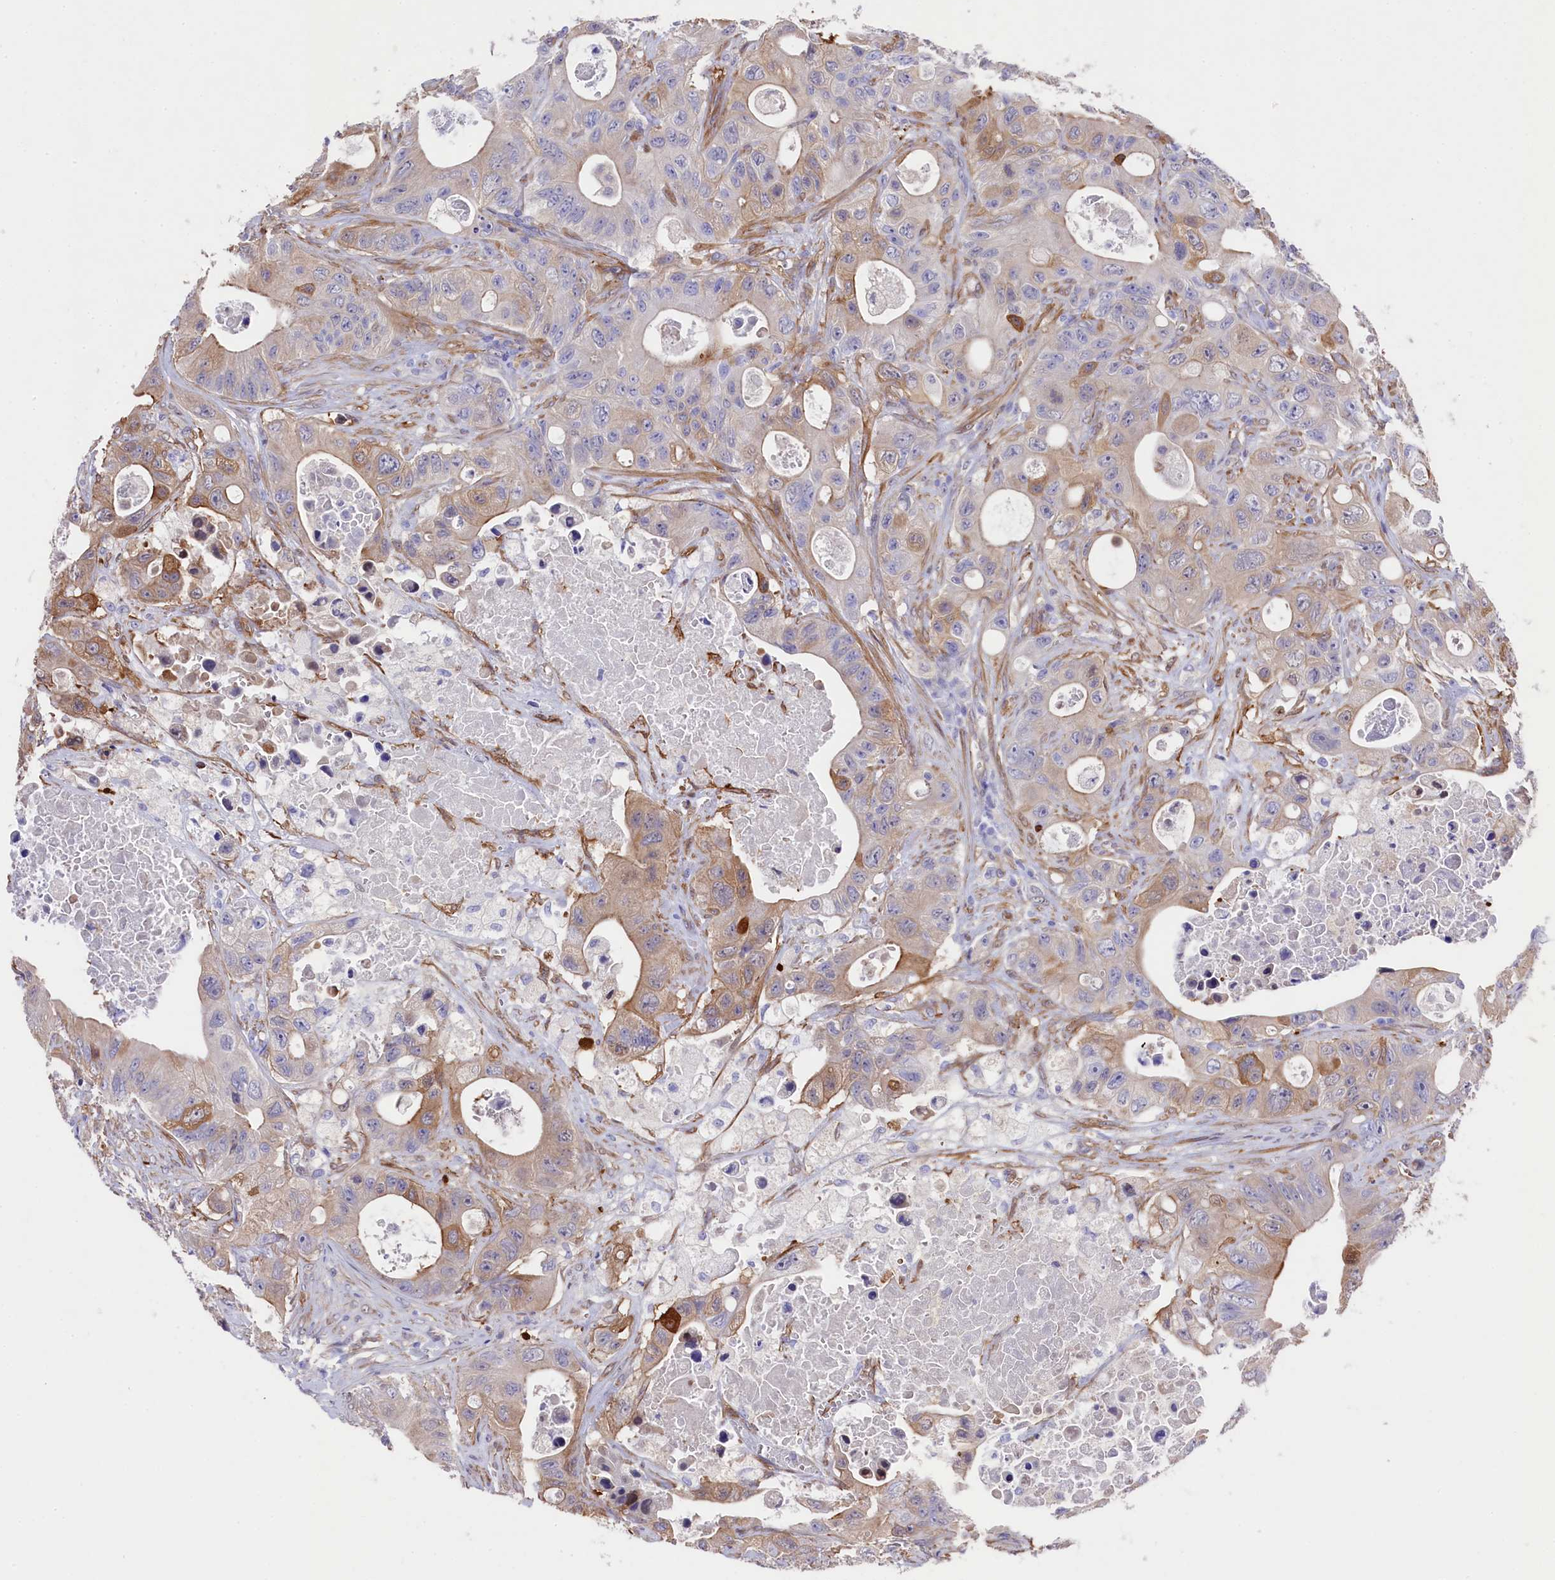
{"staining": {"intensity": "moderate", "quantity": "25%-75%", "location": "cytoplasmic/membranous"}, "tissue": "colorectal cancer", "cell_type": "Tumor cells", "image_type": "cancer", "snomed": [{"axis": "morphology", "description": "Adenocarcinoma, NOS"}, {"axis": "topography", "description": "Colon"}], "caption": "Protein staining exhibits moderate cytoplasmic/membranous positivity in approximately 25%-75% of tumor cells in colorectal adenocarcinoma.", "gene": "LHFPL4", "patient": {"sex": "female", "age": 46}}